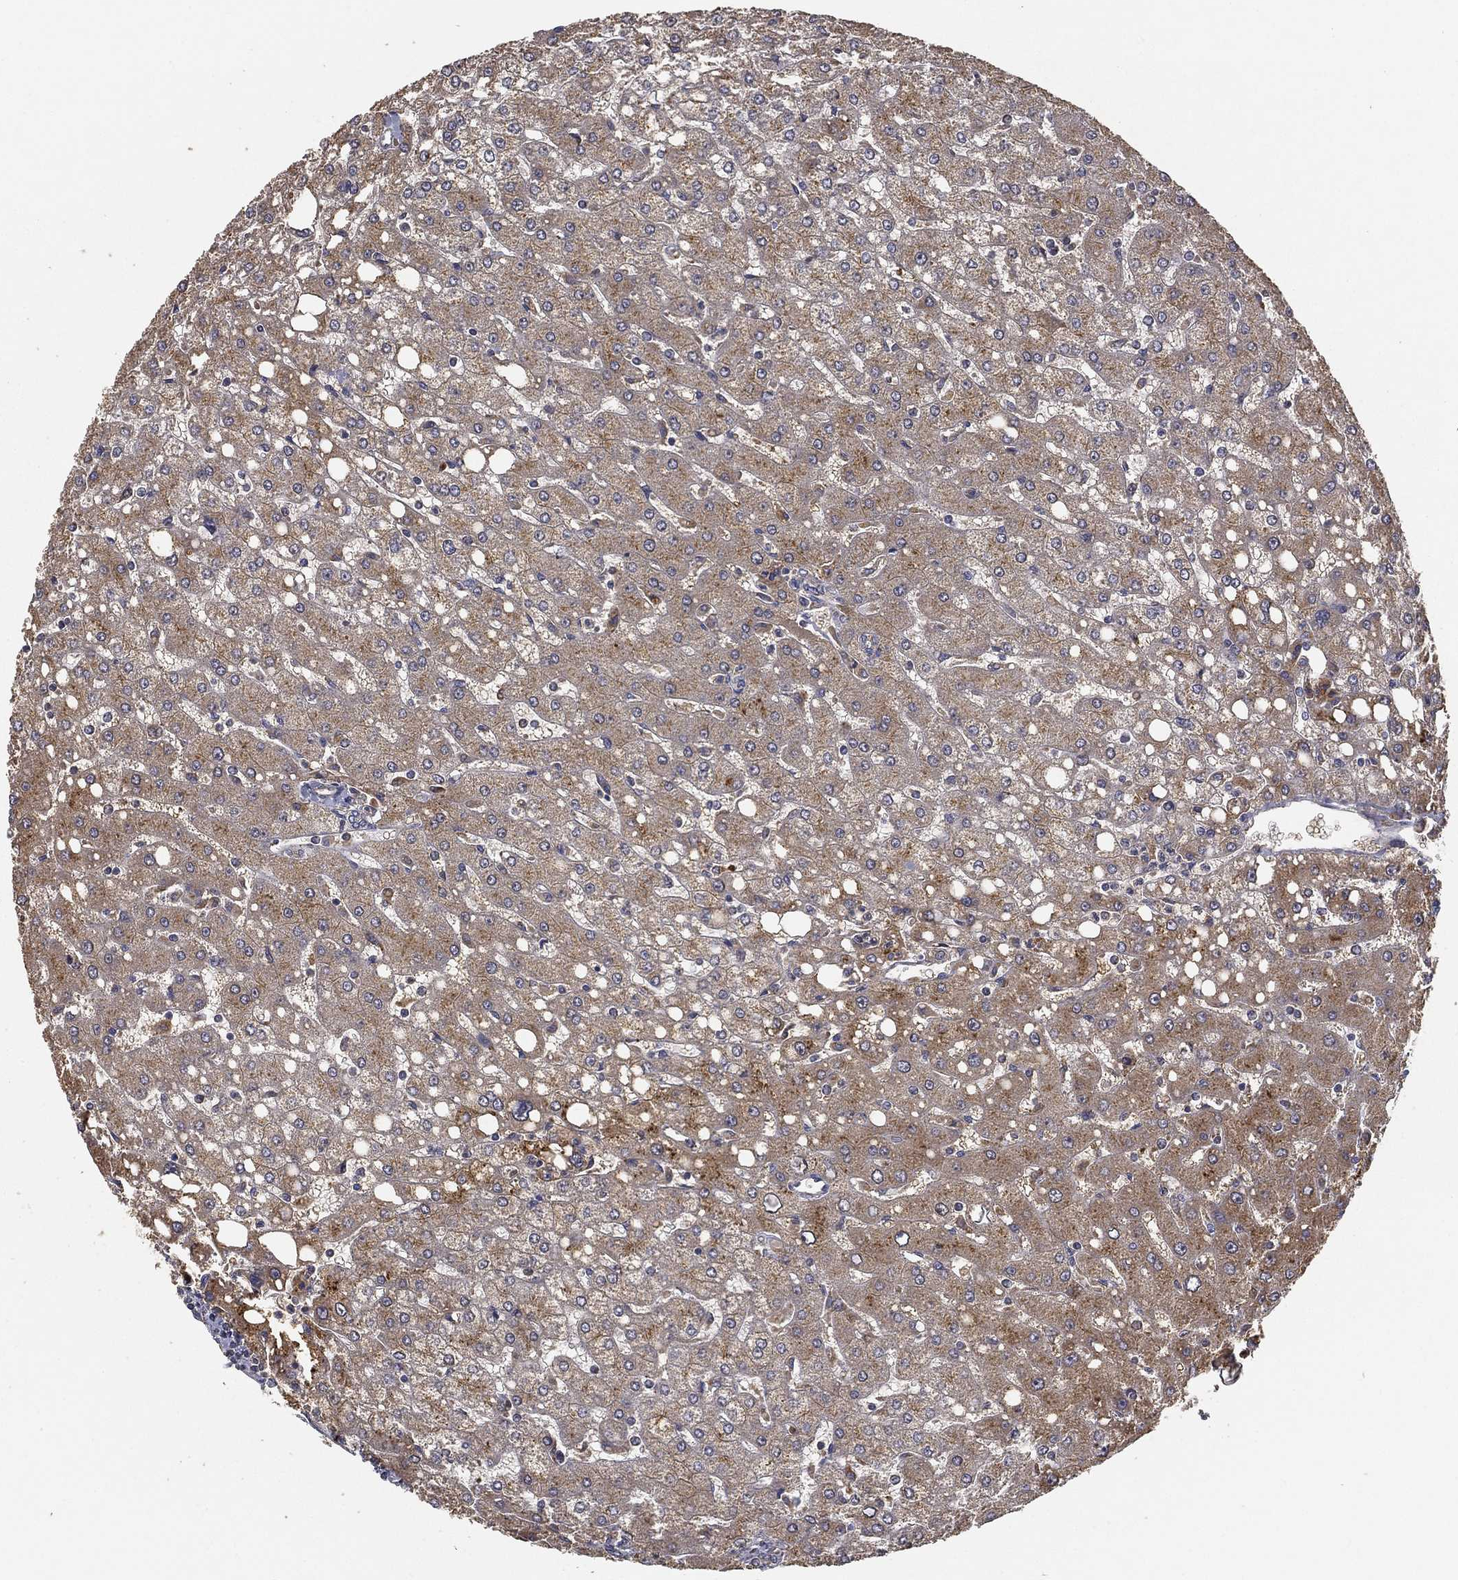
{"staining": {"intensity": "negative", "quantity": "none", "location": "none"}, "tissue": "liver", "cell_type": "Cholangiocytes", "image_type": "normal", "snomed": [{"axis": "morphology", "description": "Normal tissue, NOS"}, {"axis": "topography", "description": "Liver"}], "caption": "Immunohistochemistry (IHC) photomicrograph of normal liver: liver stained with DAB (3,3'-diaminobenzidine) exhibits no significant protein expression in cholangiocytes. Nuclei are stained in blue.", "gene": "MT", "patient": {"sex": "female", "age": 53}}